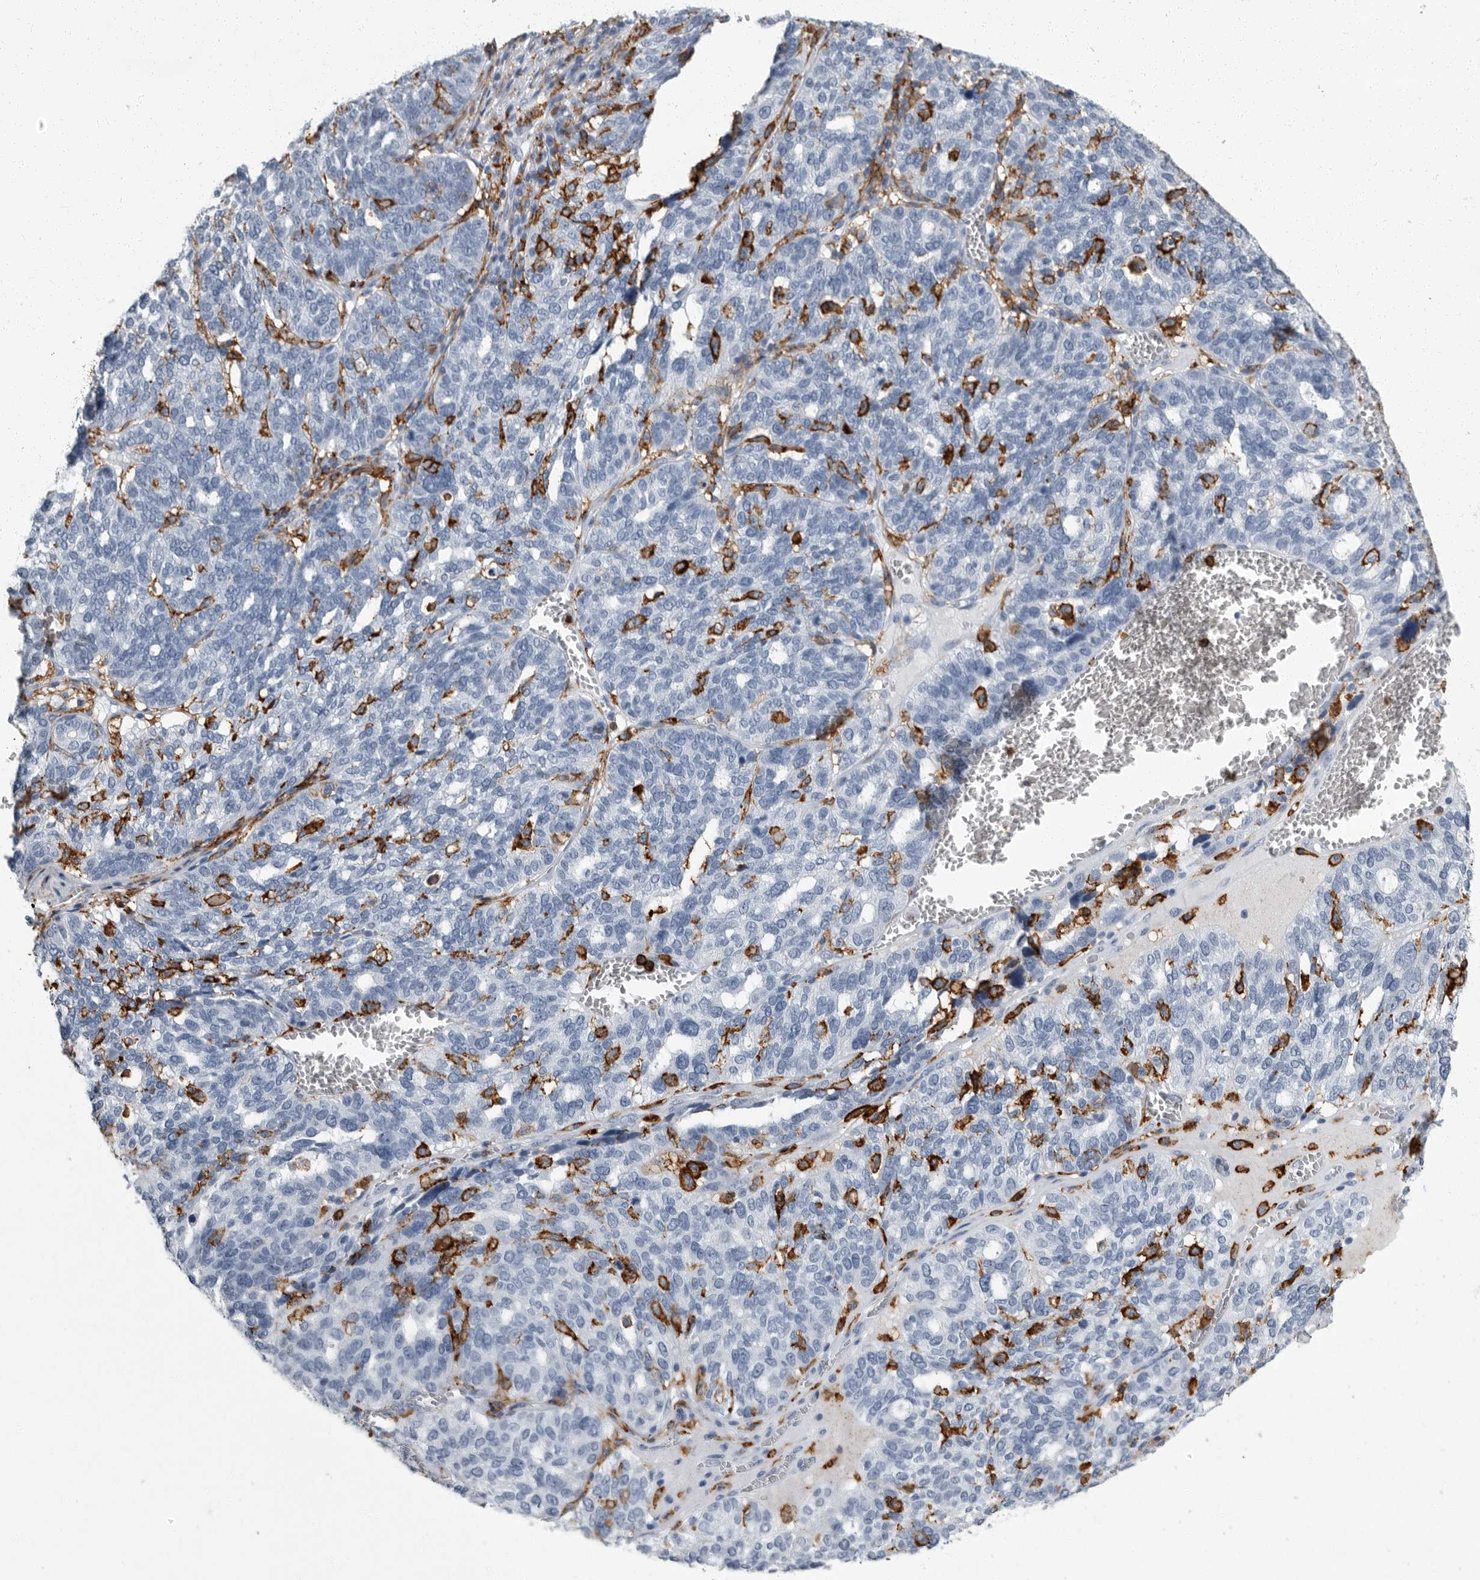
{"staining": {"intensity": "negative", "quantity": "none", "location": "none"}, "tissue": "ovarian cancer", "cell_type": "Tumor cells", "image_type": "cancer", "snomed": [{"axis": "morphology", "description": "Cystadenocarcinoma, serous, NOS"}, {"axis": "topography", "description": "Ovary"}], "caption": "DAB (3,3'-diaminobenzidine) immunohistochemical staining of human ovarian cancer (serous cystadenocarcinoma) reveals no significant positivity in tumor cells.", "gene": "FCER1G", "patient": {"sex": "female", "age": 59}}